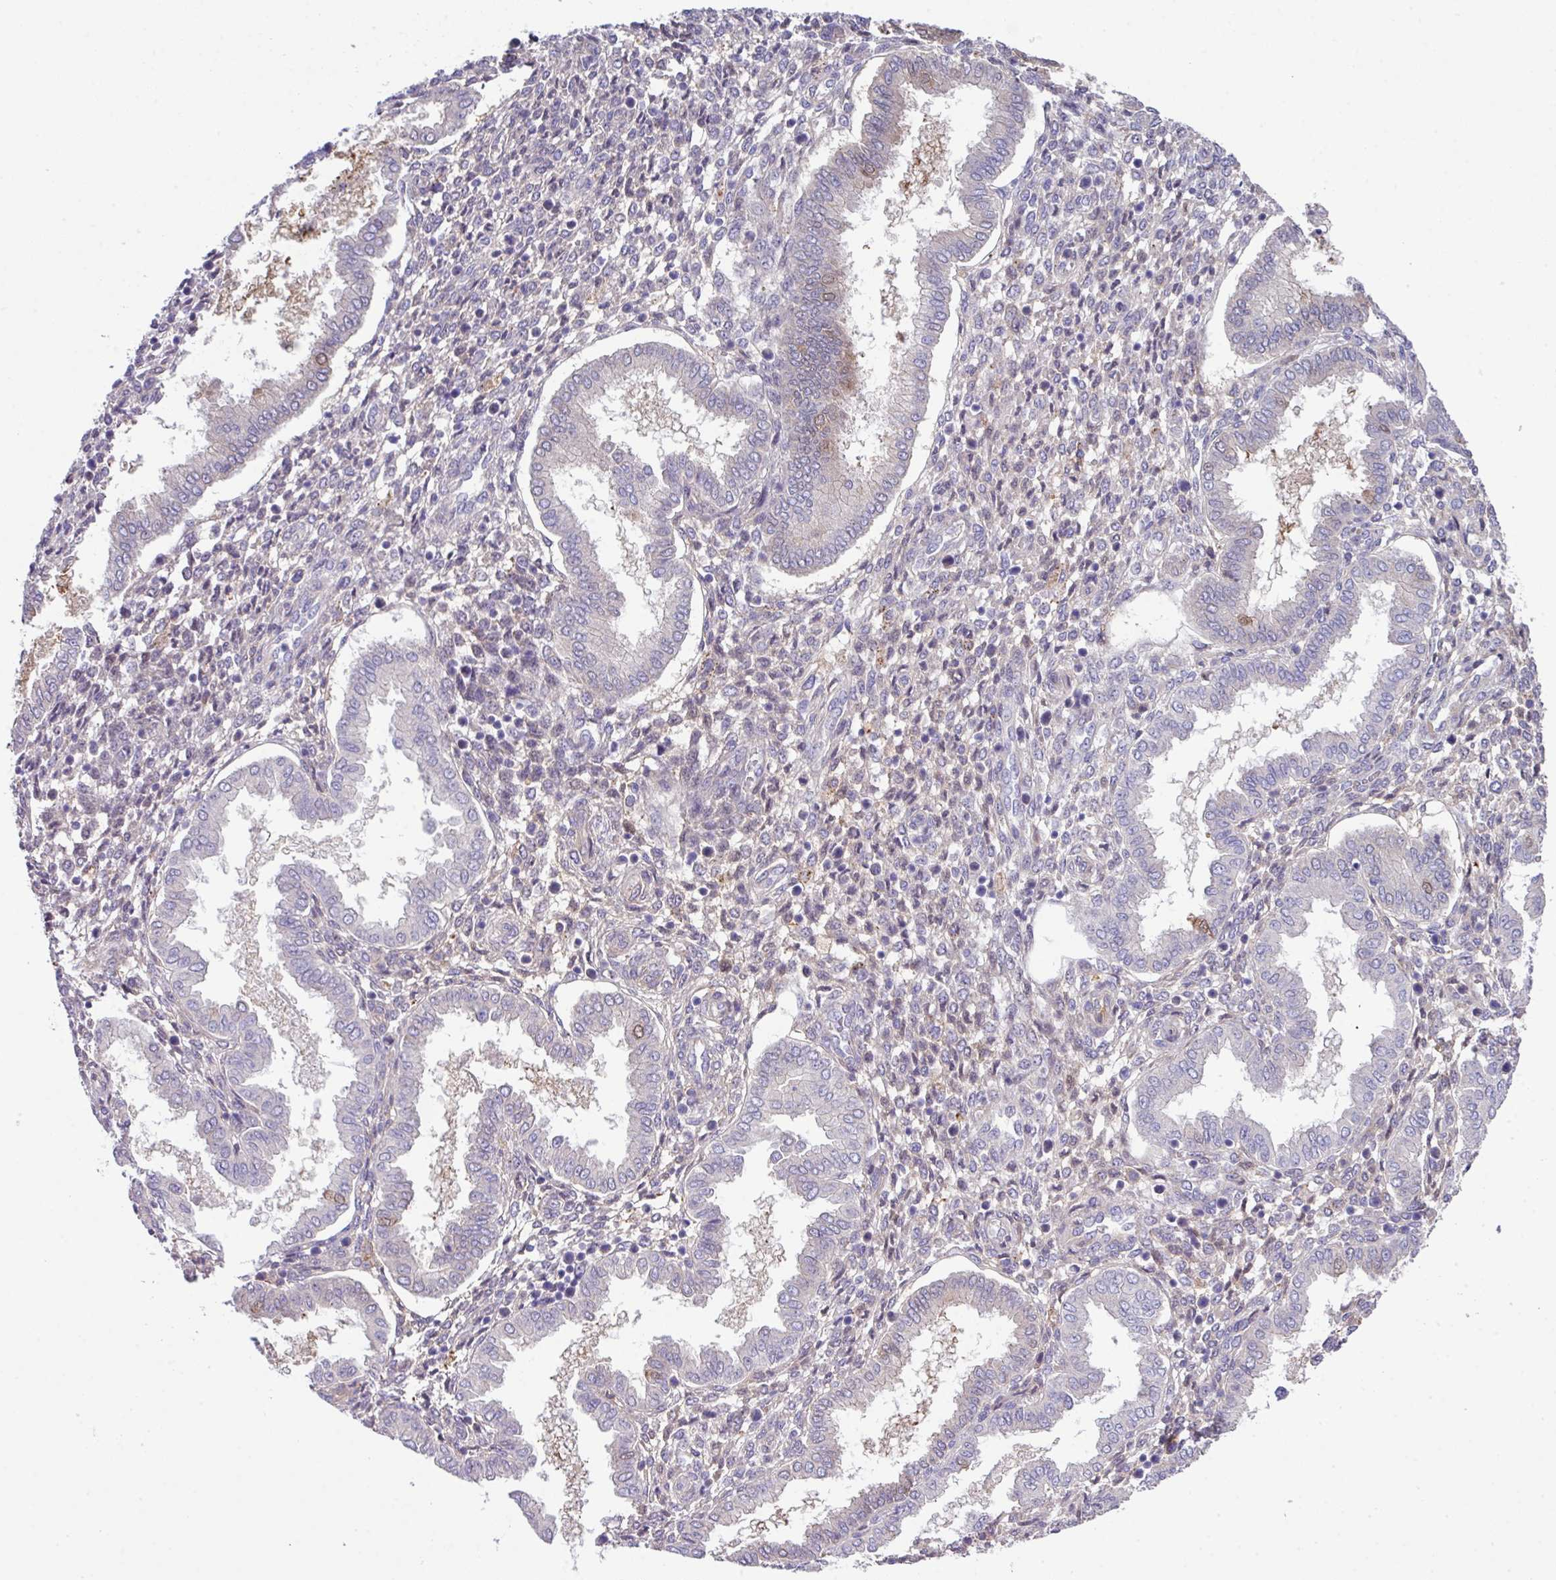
{"staining": {"intensity": "negative", "quantity": "none", "location": "none"}, "tissue": "endometrium", "cell_type": "Cells in endometrial stroma", "image_type": "normal", "snomed": [{"axis": "morphology", "description": "Normal tissue, NOS"}, {"axis": "topography", "description": "Endometrium"}], "caption": "Immunohistochemistry (IHC) micrograph of benign endometrium stained for a protein (brown), which demonstrates no positivity in cells in endometrial stroma.", "gene": "DNAL1", "patient": {"sex": "female", "age": 24}}